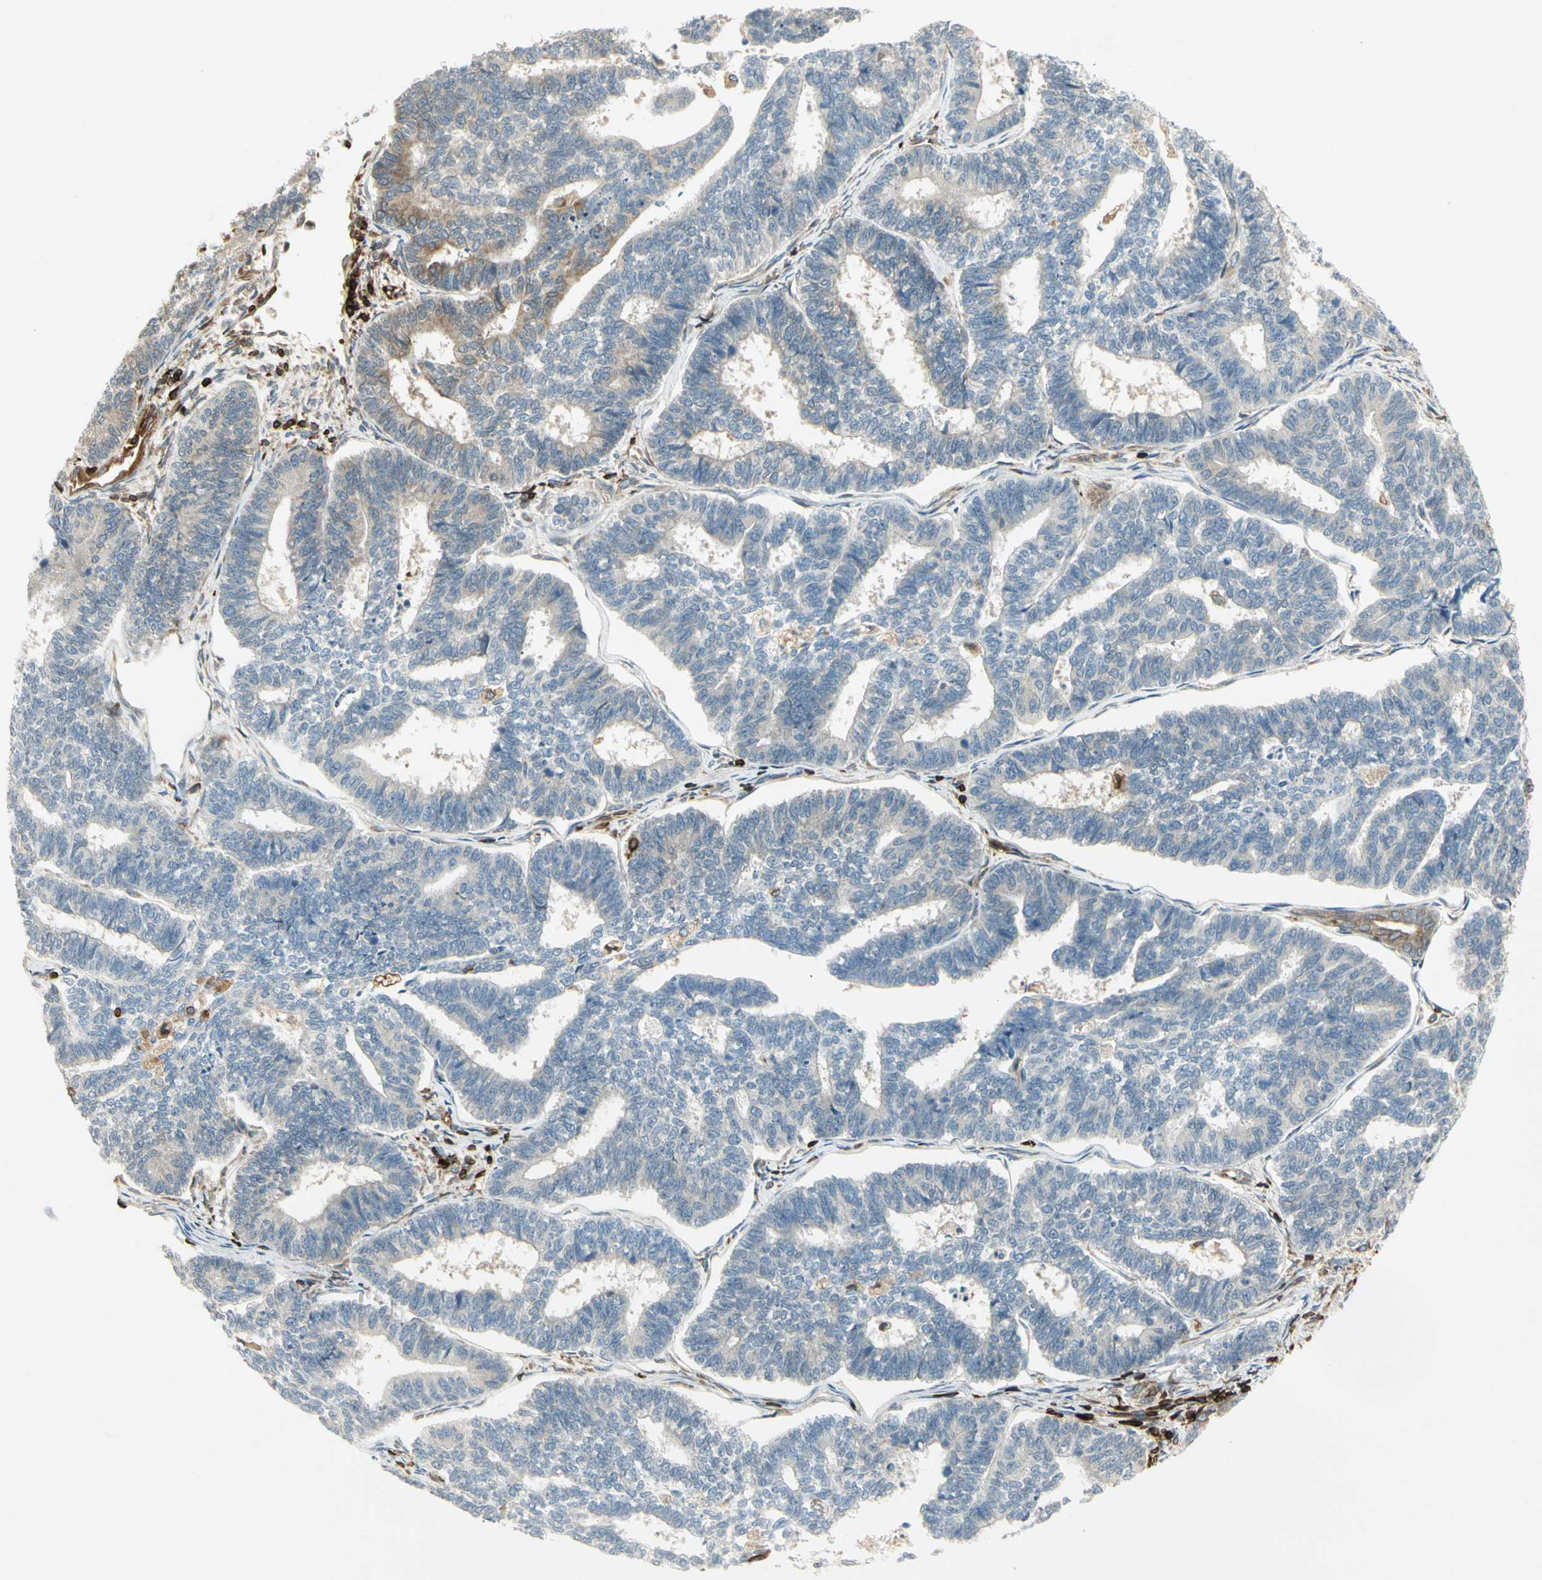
{"staining": {"intensity": "weak", "quantity": "<25%", "location": "cytoplasmic/membranous"}, "tissue": "endometrial cancer", "cell_type": "Tumor cells", "image_type": "cancer", "snomed": [{"axis": "morphology", "description": "Adenocarcinoma, NOS"}, {"axis": "topography", "description": "Endometrium"}], "caption": "The immunohistochemistry histopathology image has no significant positivity in tumor cells of adenocarcinoma (endometrial) tissue. (DAB immunohistochemistry (IHC), high magnification).", "gene": "TAPBP", "patient": {"sex": "female", "age": 70}}